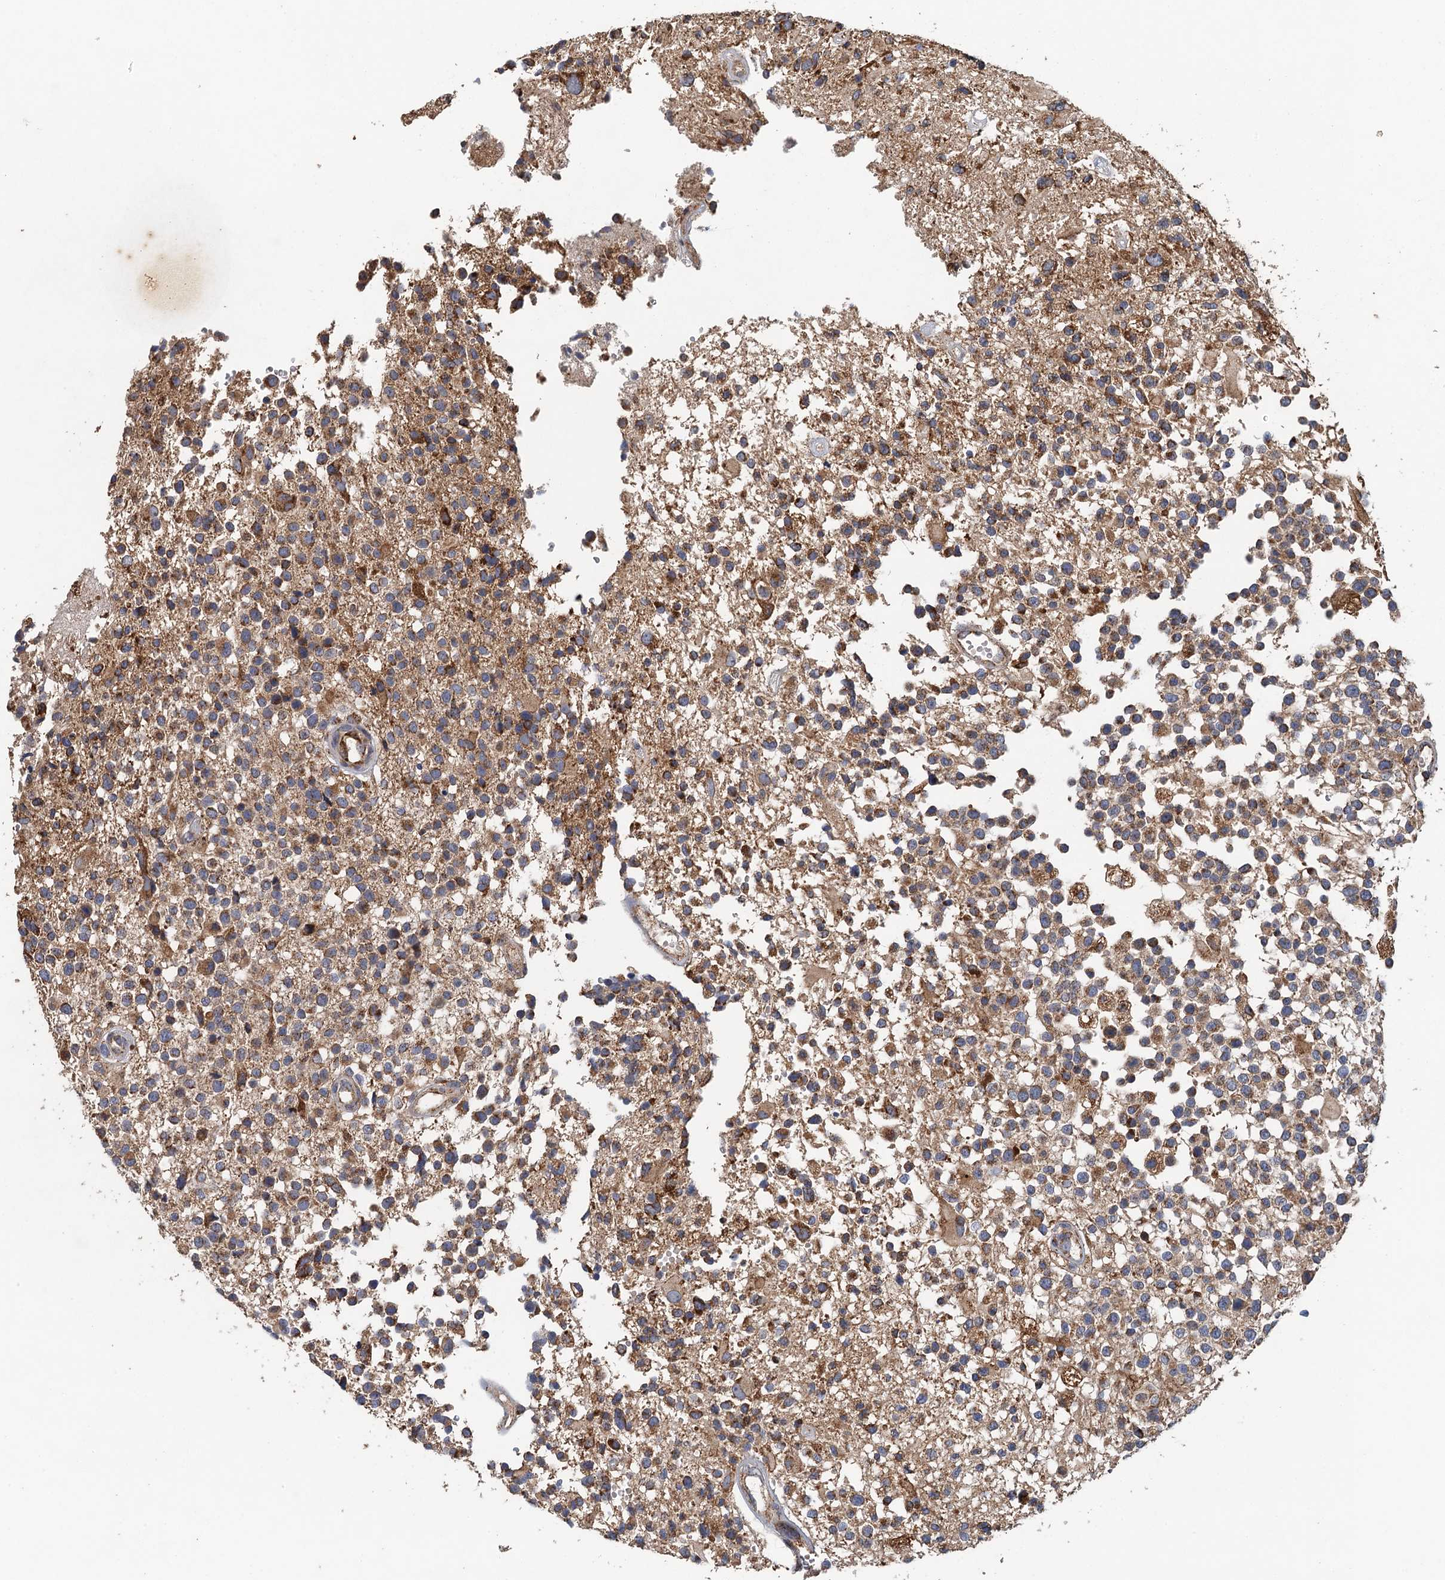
{"staining": {"intensity": "moderate", "quantity": ">75%", "location": "cytoplasmic/membranous"}, "tissue": "glioma", "cell_type": "Tumor cells", "image_type": "cancer", "snomed": [{"axis": "morphology", "description": "Glioma, malignant, High grade"}, {"axis": "morphology", "description": "Glioblastoma, NOS"}, {"axis": "topography", "description": "Brain"}], "caption": "Immunohistochemical staining of human glioma exhibits medium levels of moderate cytoplasmic/membranous protein staining in about >75% of tumor cells. The protein of interest is shown in brown color, while the nuclei are stained blue.", "gene": "BCS1L", "patient": {"sex": "male", "age": 60}}